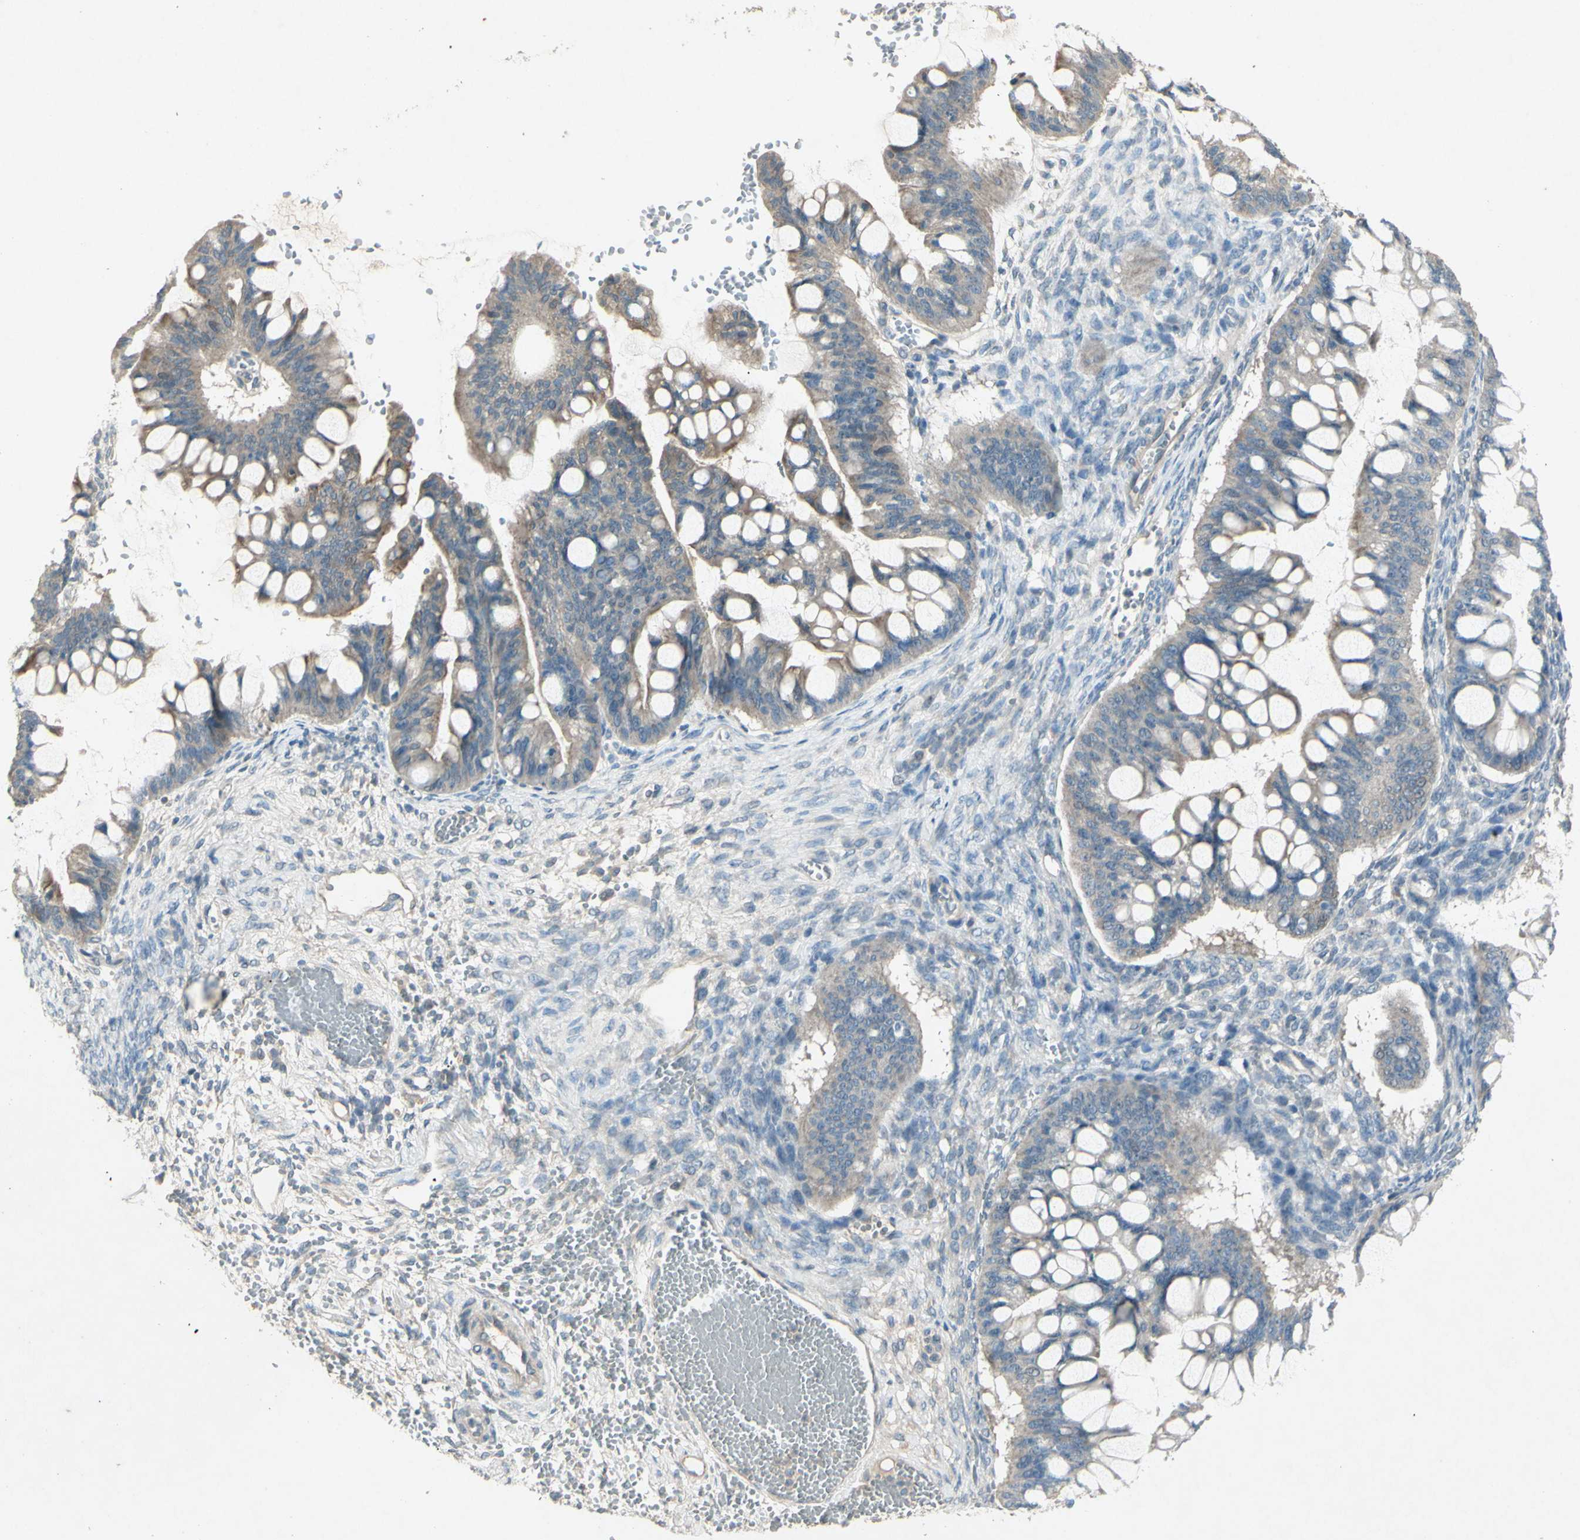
{"staining": {"intensity": "weak", "quantity": ">75%", "location": "cytoplasmic/membranous"}, "tissue": "ovarian cancer", "cell_type": "Tumor cells", "image_type": "cancer", "snomed": [{"axis": "morphology", "description": "Cystadenocarcinoma, mucinous, NOS"}, {"axis": "topography", "description": "Ovary"}], "caption": "This is a micrograph of immunohistochemistry (IHC) staining of ovarian cancer, which shows weak positivity in the cytoplasmic/membranous of tumor cells.", "gene": "TIMM21", "patient": {"sex": "female", "age": 73}}